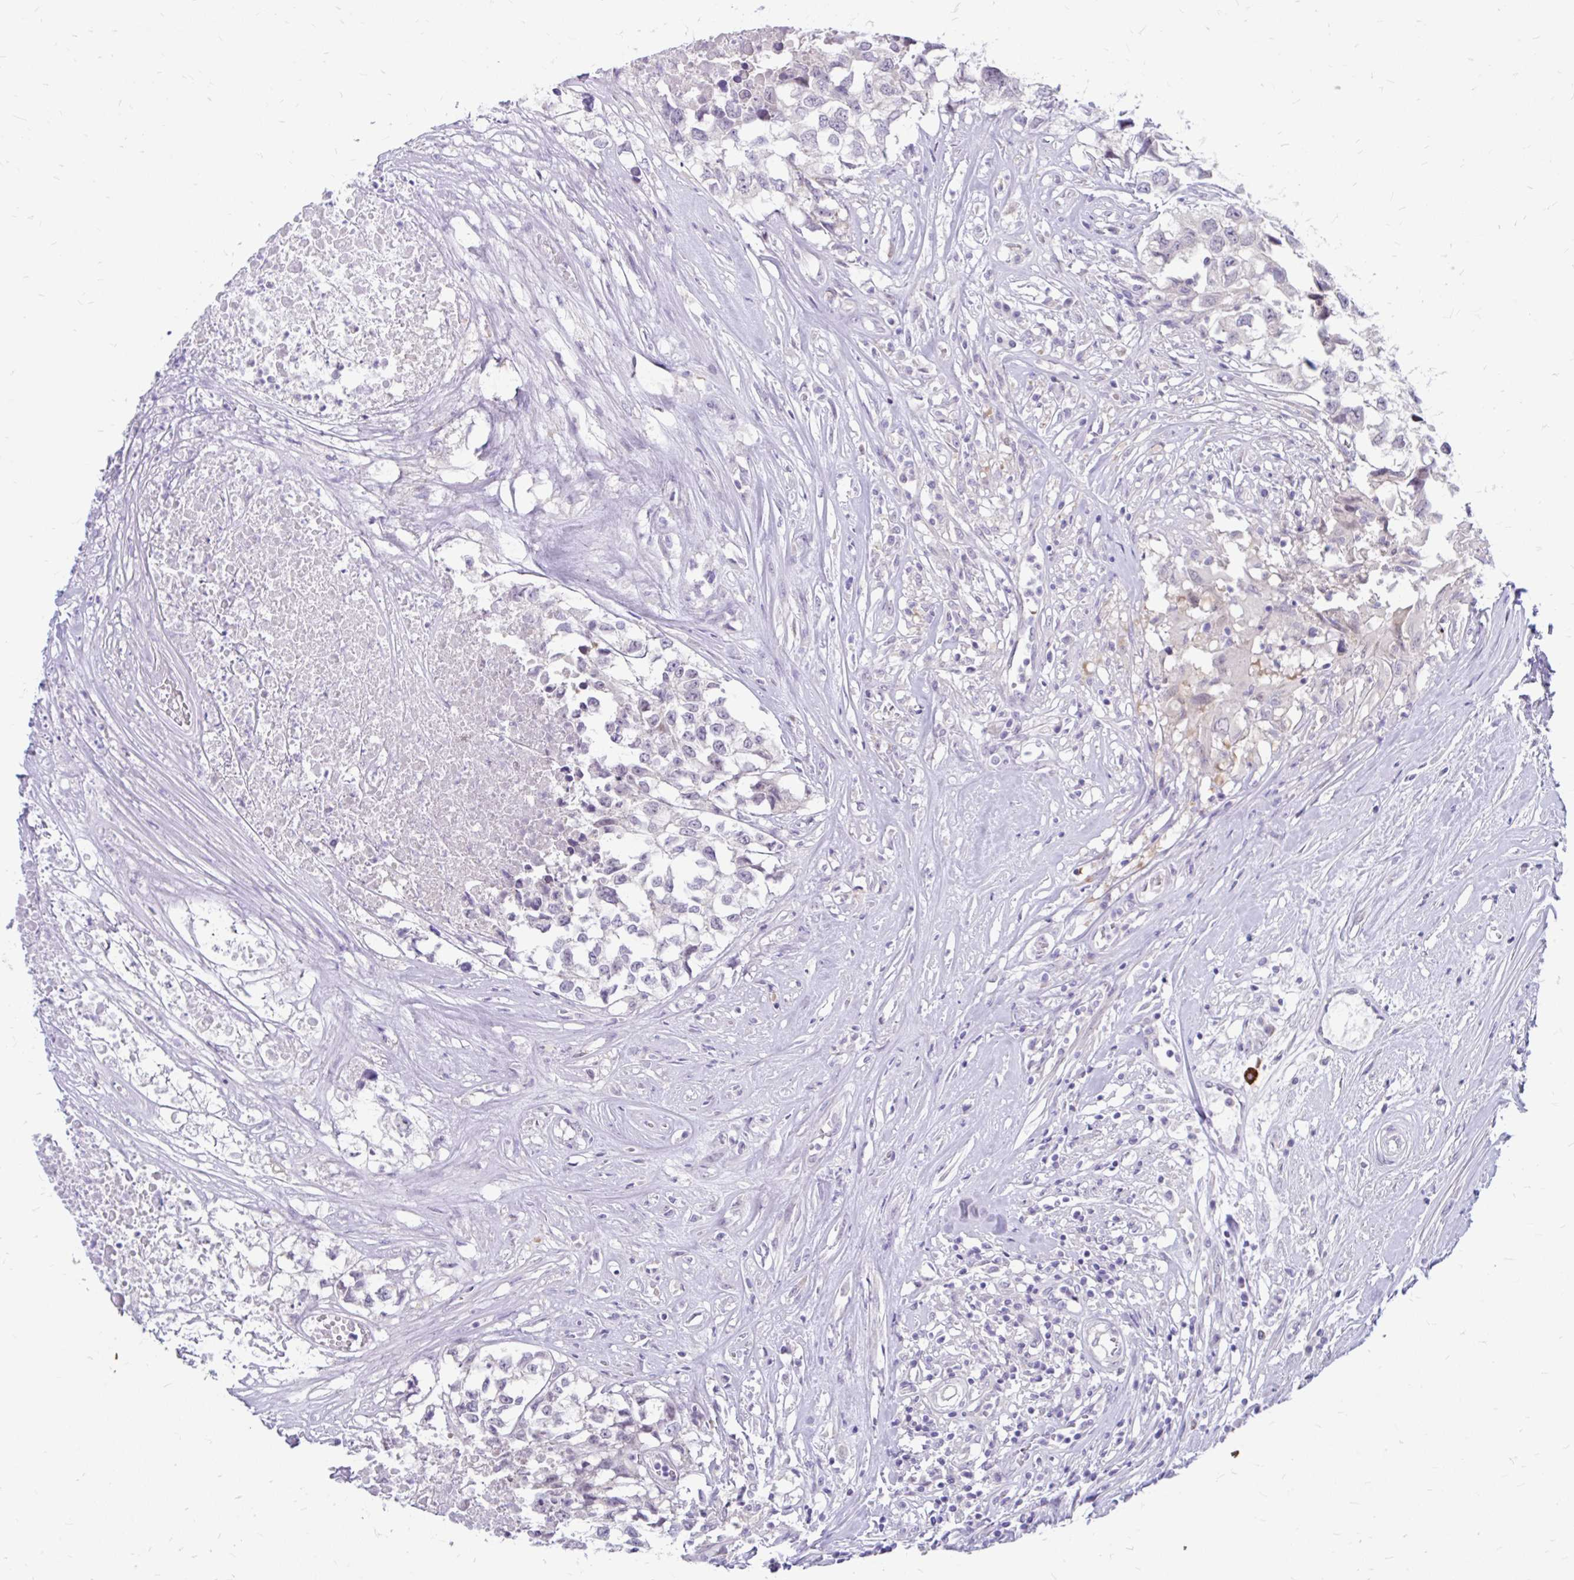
{"staining": {"intensity": "negative", "quantity": "none", "location": "none"}, "tissue": "testis cancer", "cell_type": "Tumor cells", "image_type": "cancer", "snomed": [{"axis": "morphology", "description": "Carcinoma, Embryonal, NOS"}, {"axis": "topography", "description": "Testis"}], "caption": "Immunohistochemistry image of neoplastic tissue: testis cancer stained with DAB reveals no significant protein expression in tumor cells.", "gene": "MAP1LC3A", "patient": {"sex": "male", "age": 83}}